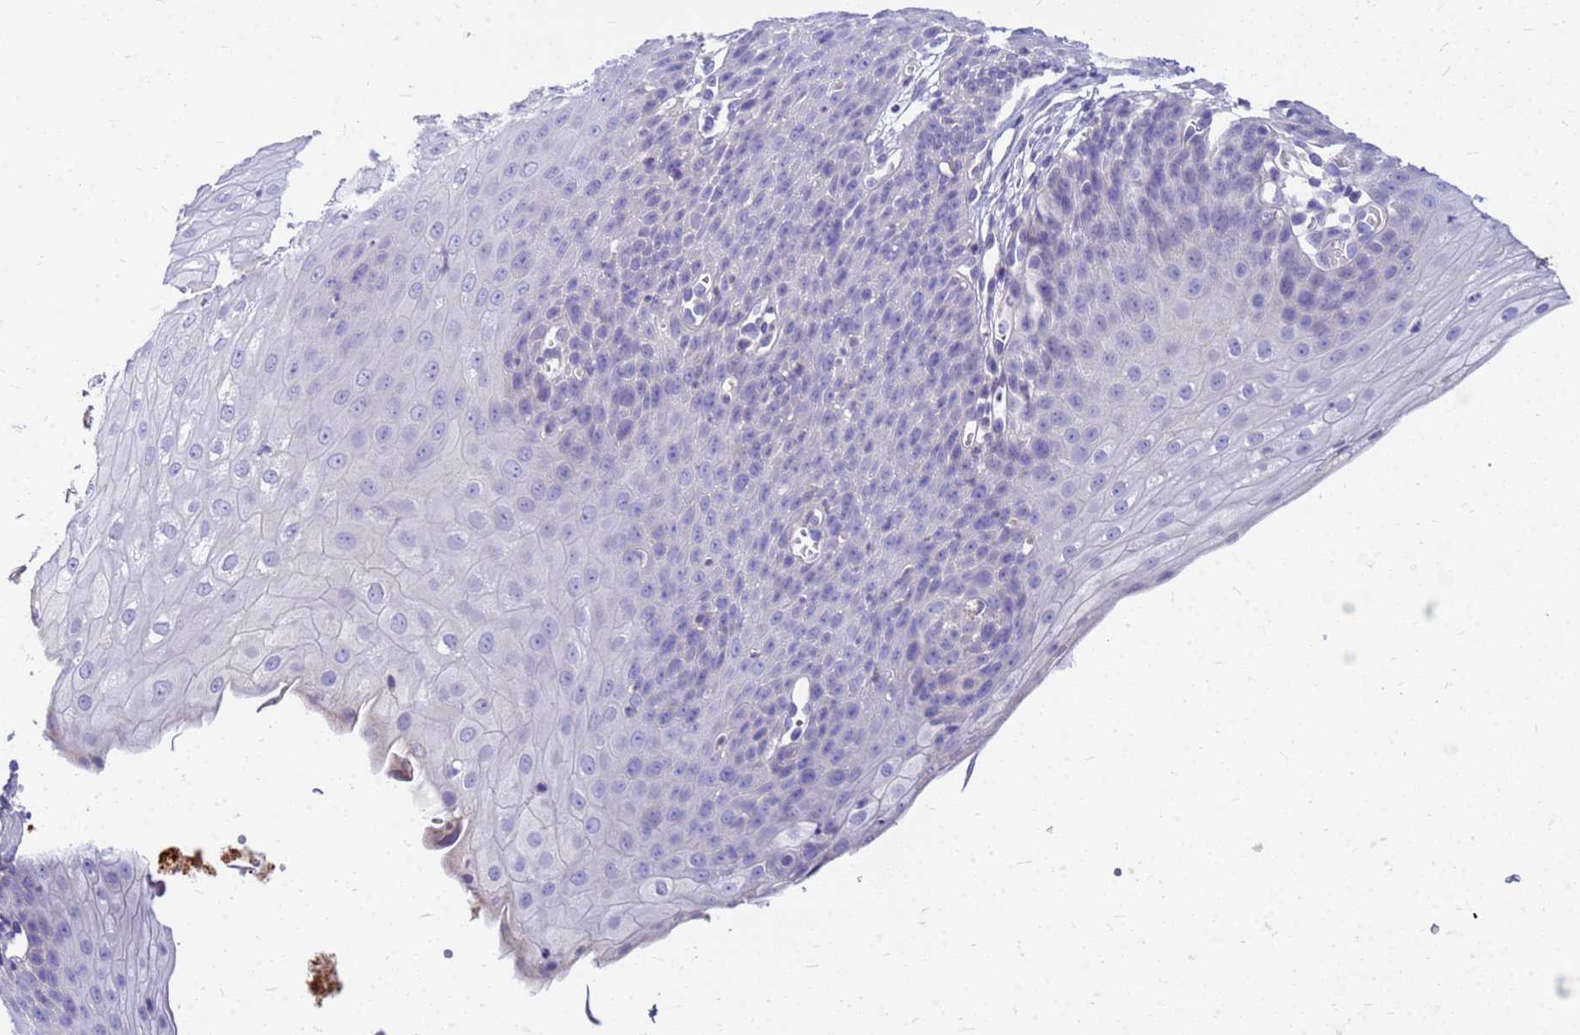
{"staining": {"intensity": "negative", "quantity": "none", "location": "none"}, "tissue": "esophagus", "cell_type": "Squamous epithelial cells", "image_type": "normal", "snomed": [{"axis": "morphology", "description": "Normal tissue, NOS"}, {"axis": "topography", "description": "Esophagus"}], "caption": "Immunohistochemistry (IHC) photomicrograph of benign esophagus: esophagus stained with DAB (3,3'-diaminobenzidine) exhibits no significant protein expression in squamous epithelial cells.", "gene": "DPRX", "patient": {"sex": "male", "age": 71}}